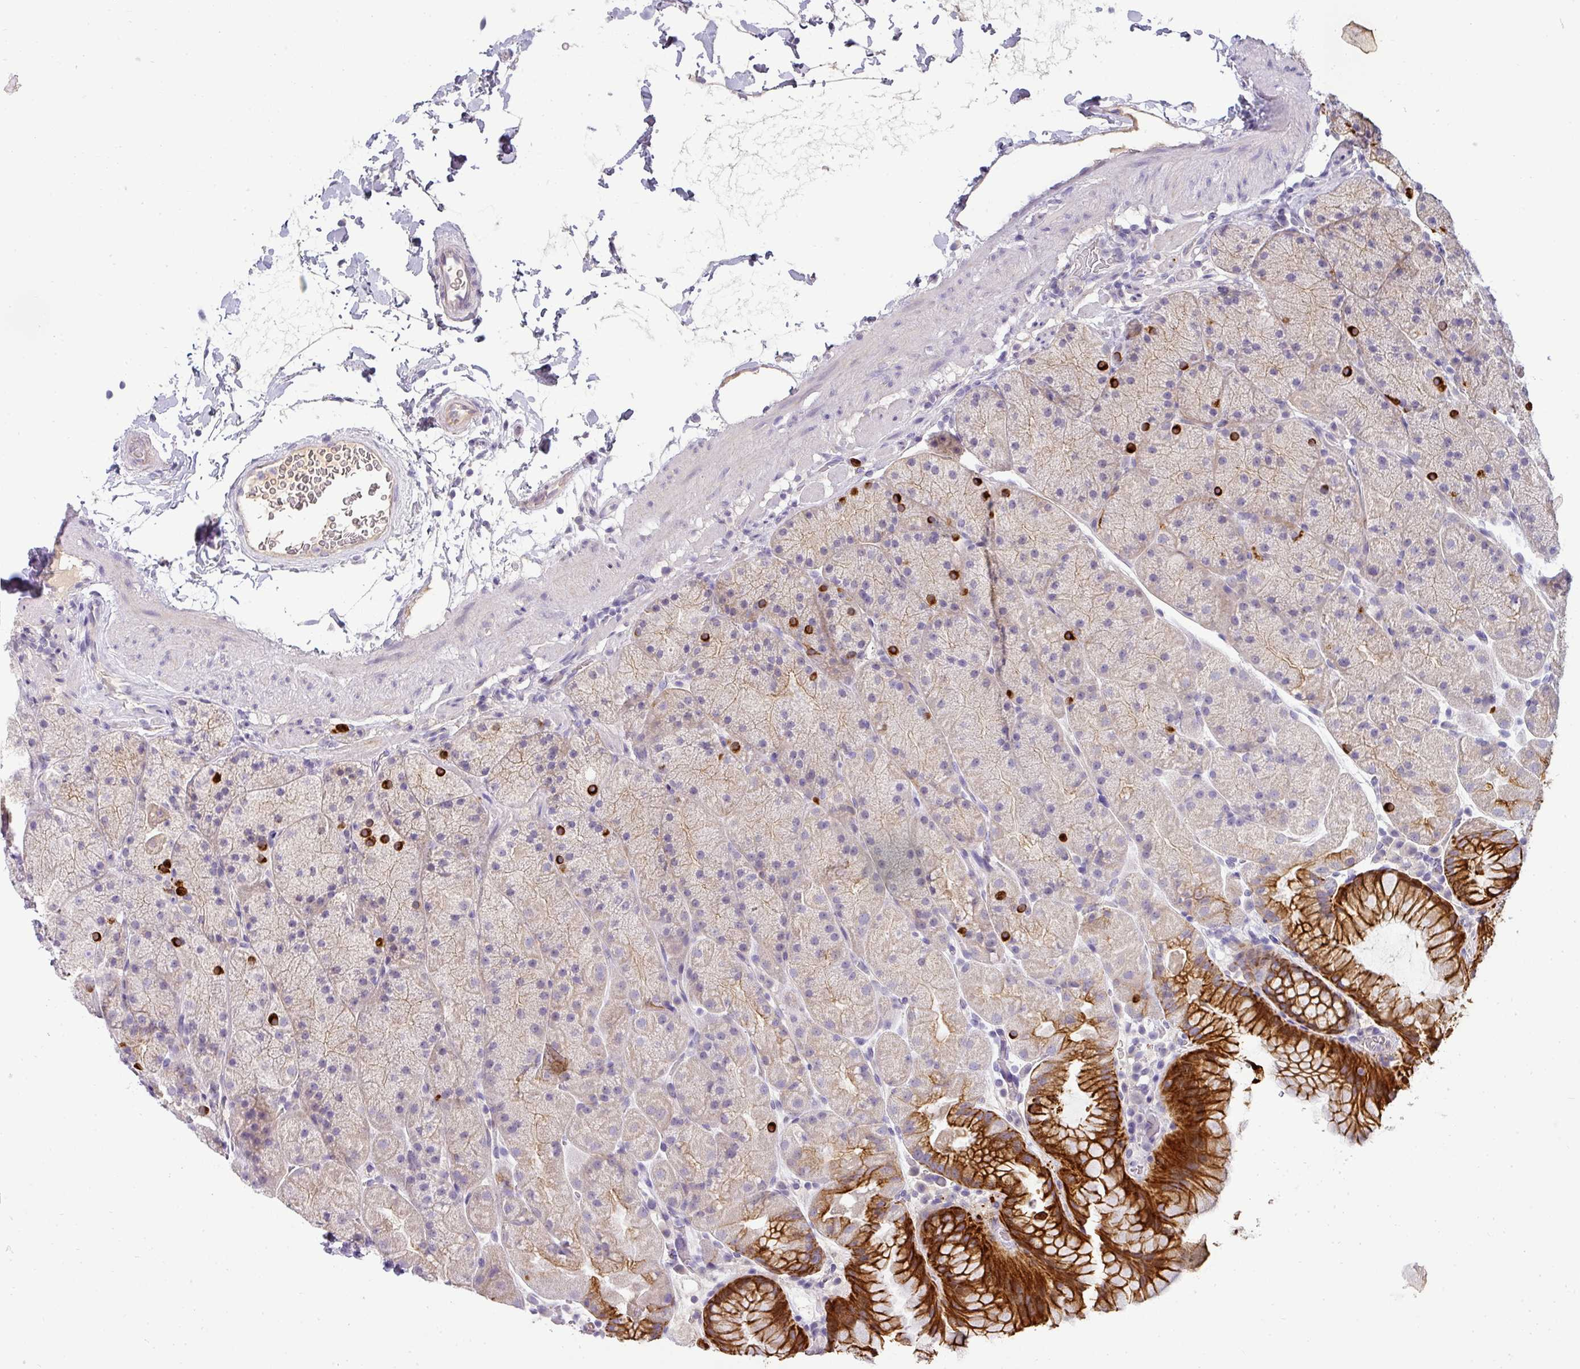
{"staining": {"intensity": "strong", "quantity": "25%-75%", "location": "cytoplasmic/membranous"}, "tissue": "stomach", "cell_type": "Glandular cells", "image_type": "normal", "snomed": [{"axis": "morphology", "description": "Normal tissue, NOS"}, {"axis": "topography", "description": "Stomach, upper"}, {"axis": "topography", "description": "Stomach, lower"}], "caption": "Brown immunohistochemical staining in unremarkable stomach demonstrates strong cytoplasmic/membranous staining in about 25%-75% of glandular cells.", "gene": "ASXL3", "patient": {"sex": "male", "age": 67}}